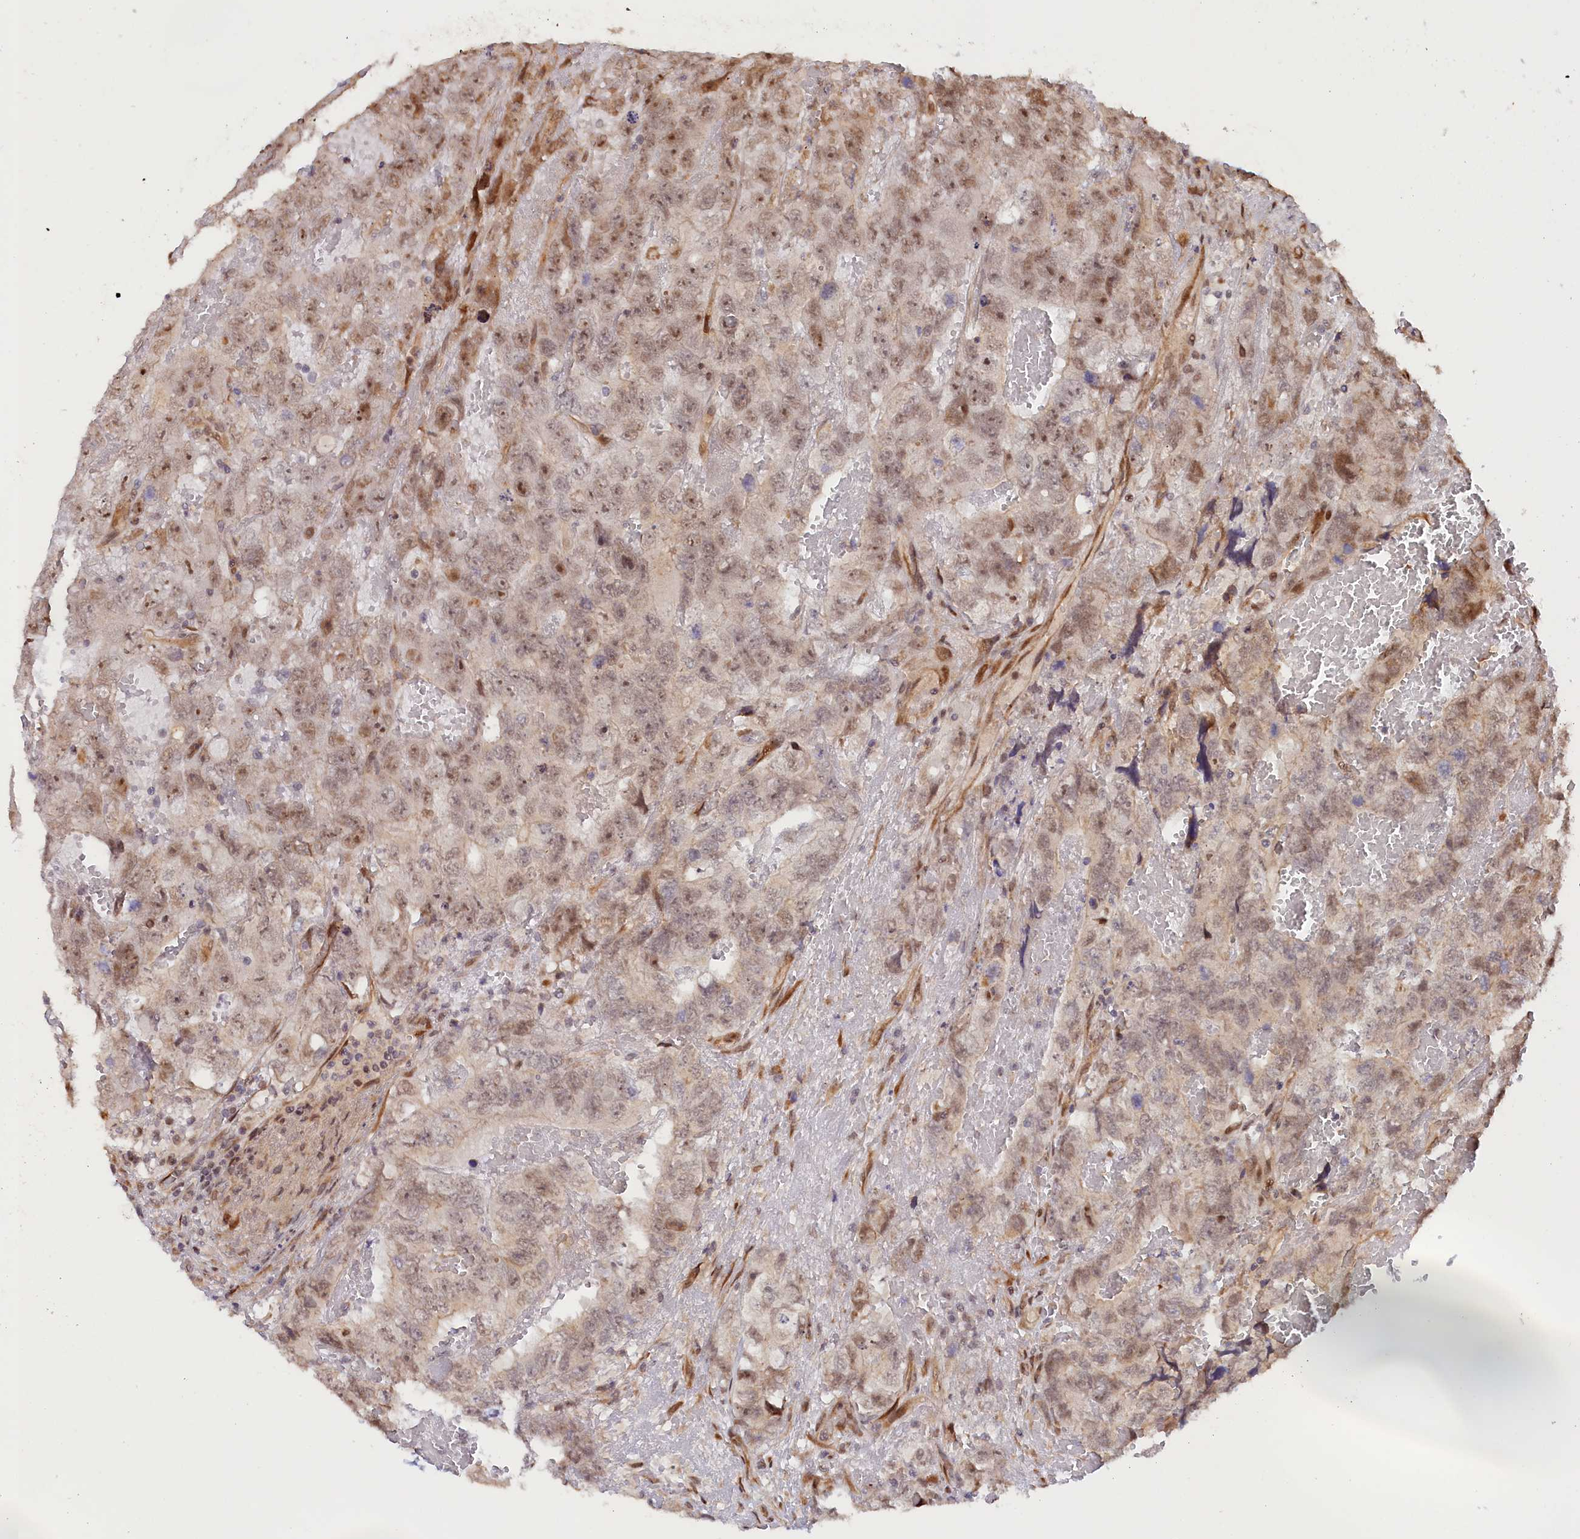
{"staining": {"intensity": "moderate", "quantity": "<25%", "location": "nuclear"}, "tissue": "testis cancer", "cell_type": "Tumor cells", "image_type": "cancer", "snomed": [{"axis": "morphology", "description": "Carcinoma, Embryonal, NOS"}, {"axis": "topography", "description": "Testis"}], "caption": "This is an image of immunohistochemistry staining of embryonal carcinoma (testis), which shows moderate staining in the nuclear of tumor cells.", "gene": "ANKRD24", "patient": {"sex": "male", "age": 45}}